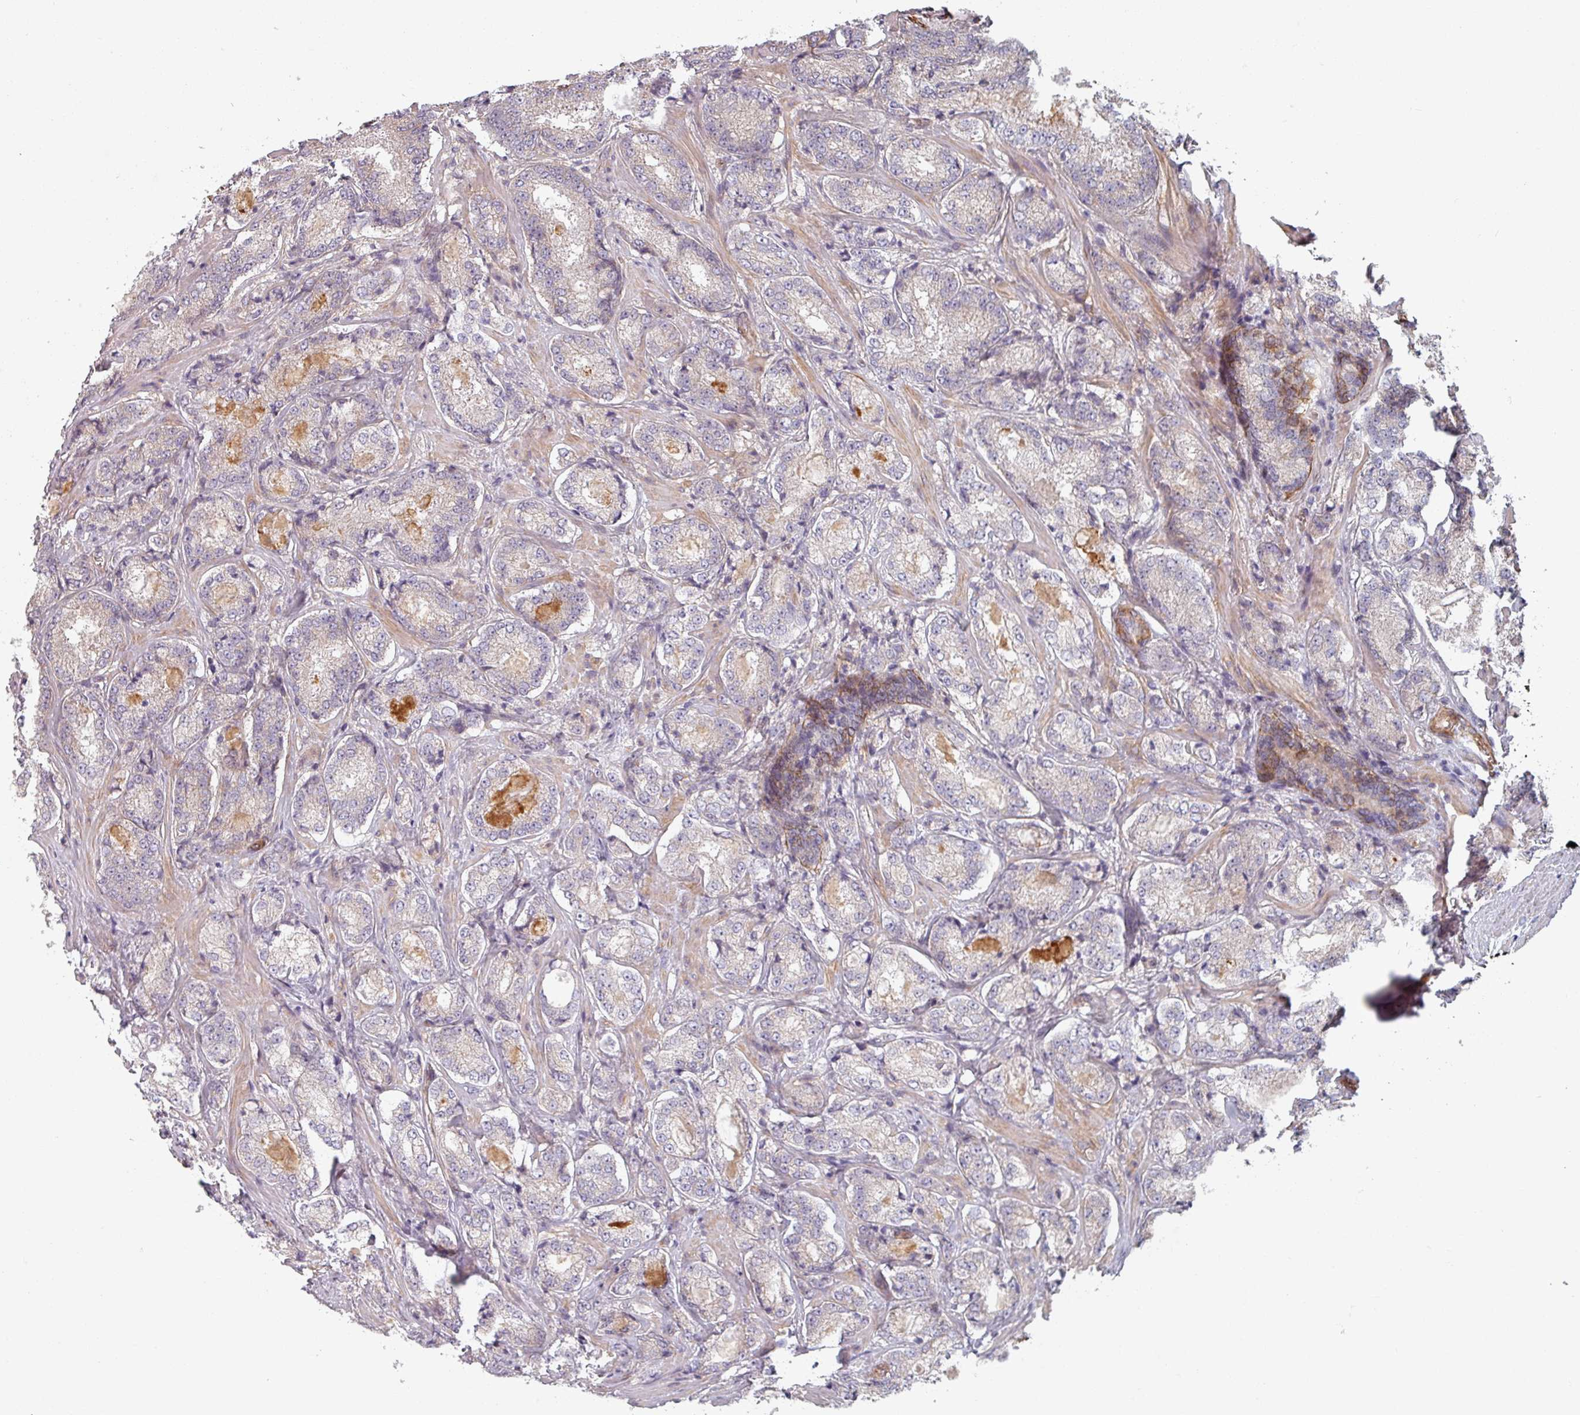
{"staining": {"intensity": "negative", "quantity": "none", "location": "none"}, "tissue": "prostate cancer", "cell_type": "Tumor cells", "image_type": "cancer", "snomed": [{"axis": "morphology", "description": "Adenocarcinoma, Low grade"}, {"axis": "topography", "description": "Prostate"}], "caption": "Immunohistochemical staining of prostate adenocarcinoma (low-grade) displays no significant expression in tumor cells.", "gene": "C4BPB", "patient": {"sex": "male", "age": 74}}